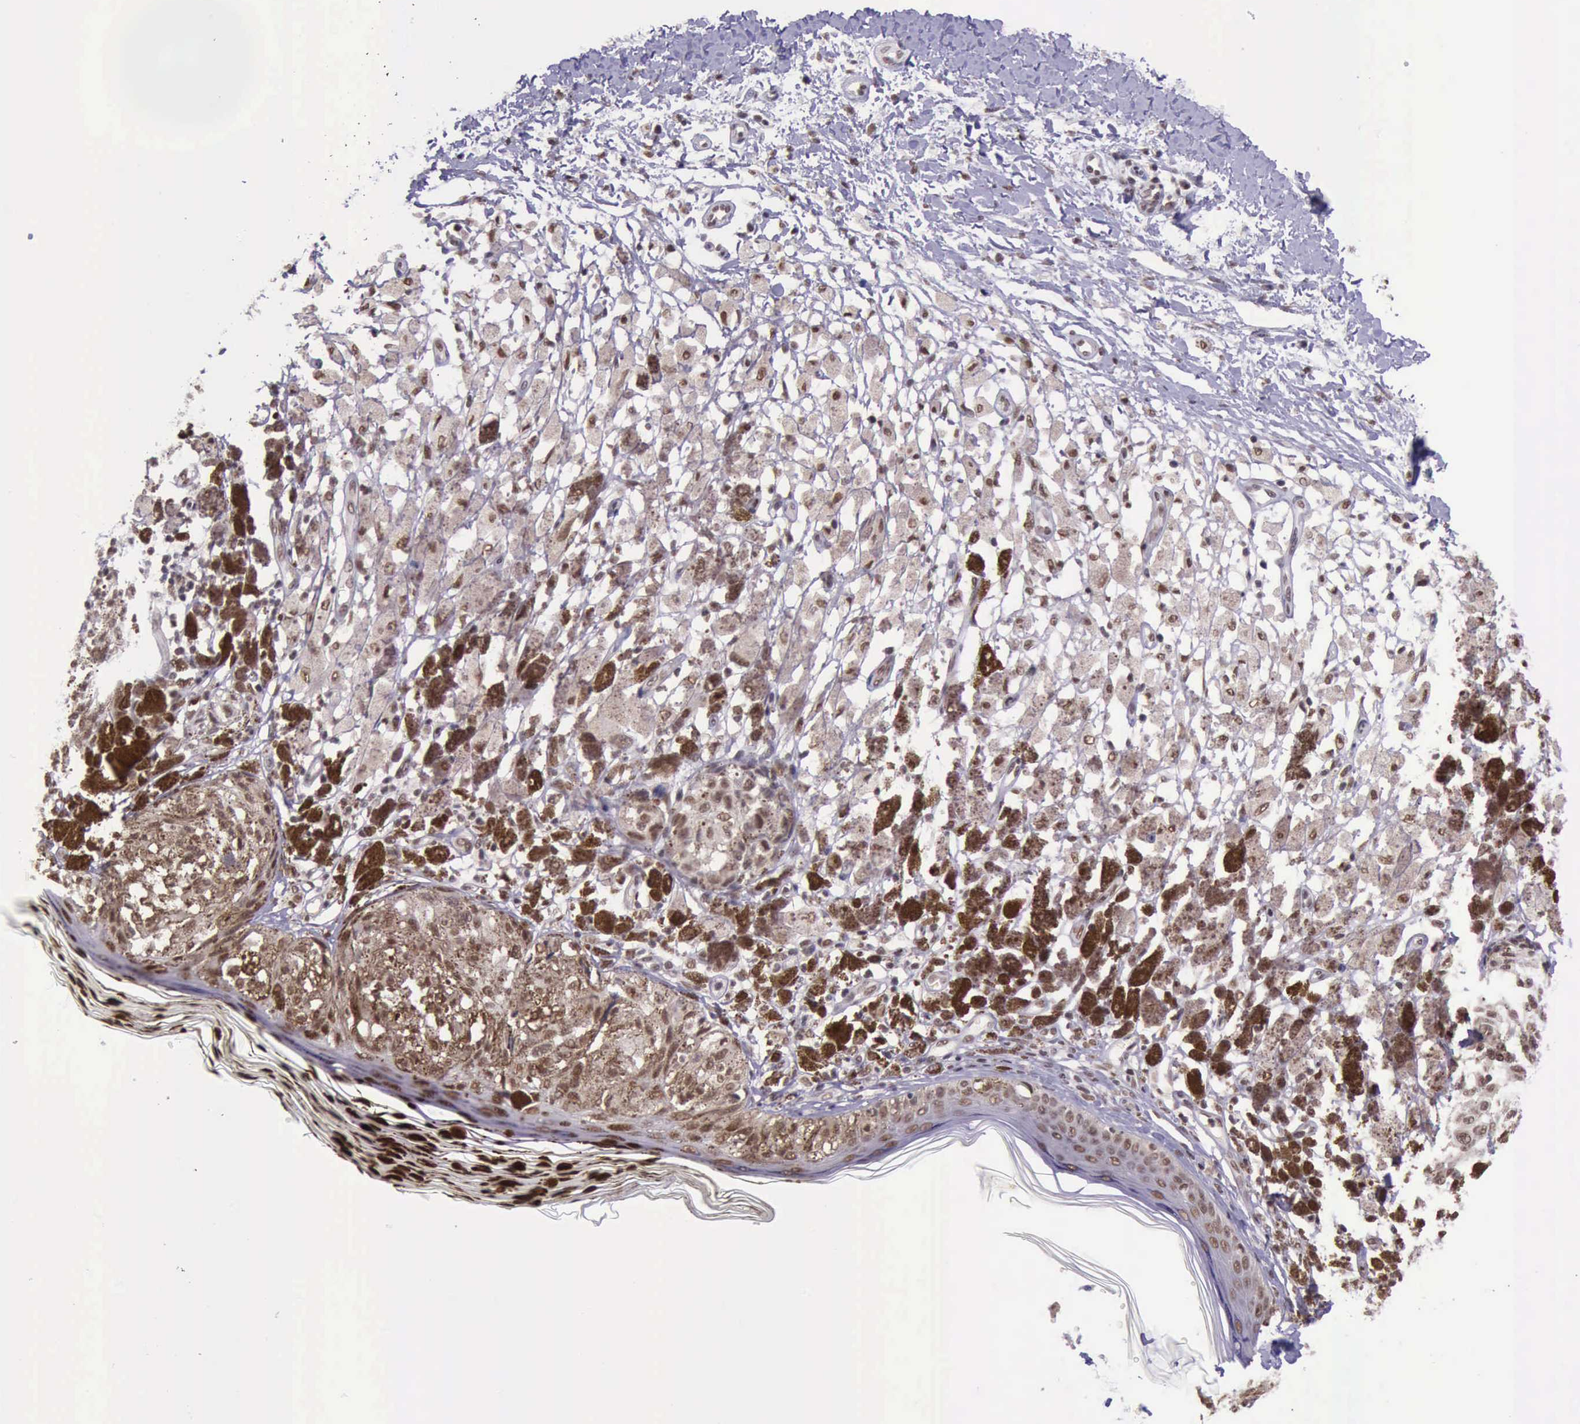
{"staining": {"intensity": "moderate", "quantity": ">75%", "location": "nuclear"}, "tissue": "melanoma", "cell_type": "Tumor cells", "image_type": "cancer", "snomed": [{"axis": "morphology", "description": "Malignant melanoma, NOS"}, {"axis": "topography", "description": "Skin"}], "caption": "A photomicrograph showing moderate nuclear positivity in approximately >75% of tumor cells in malignant melanoma, as visualized by brown immunohistochemical staining.", "gene": "PRPF39", "patient": {"sex": "male", "age": 88}}